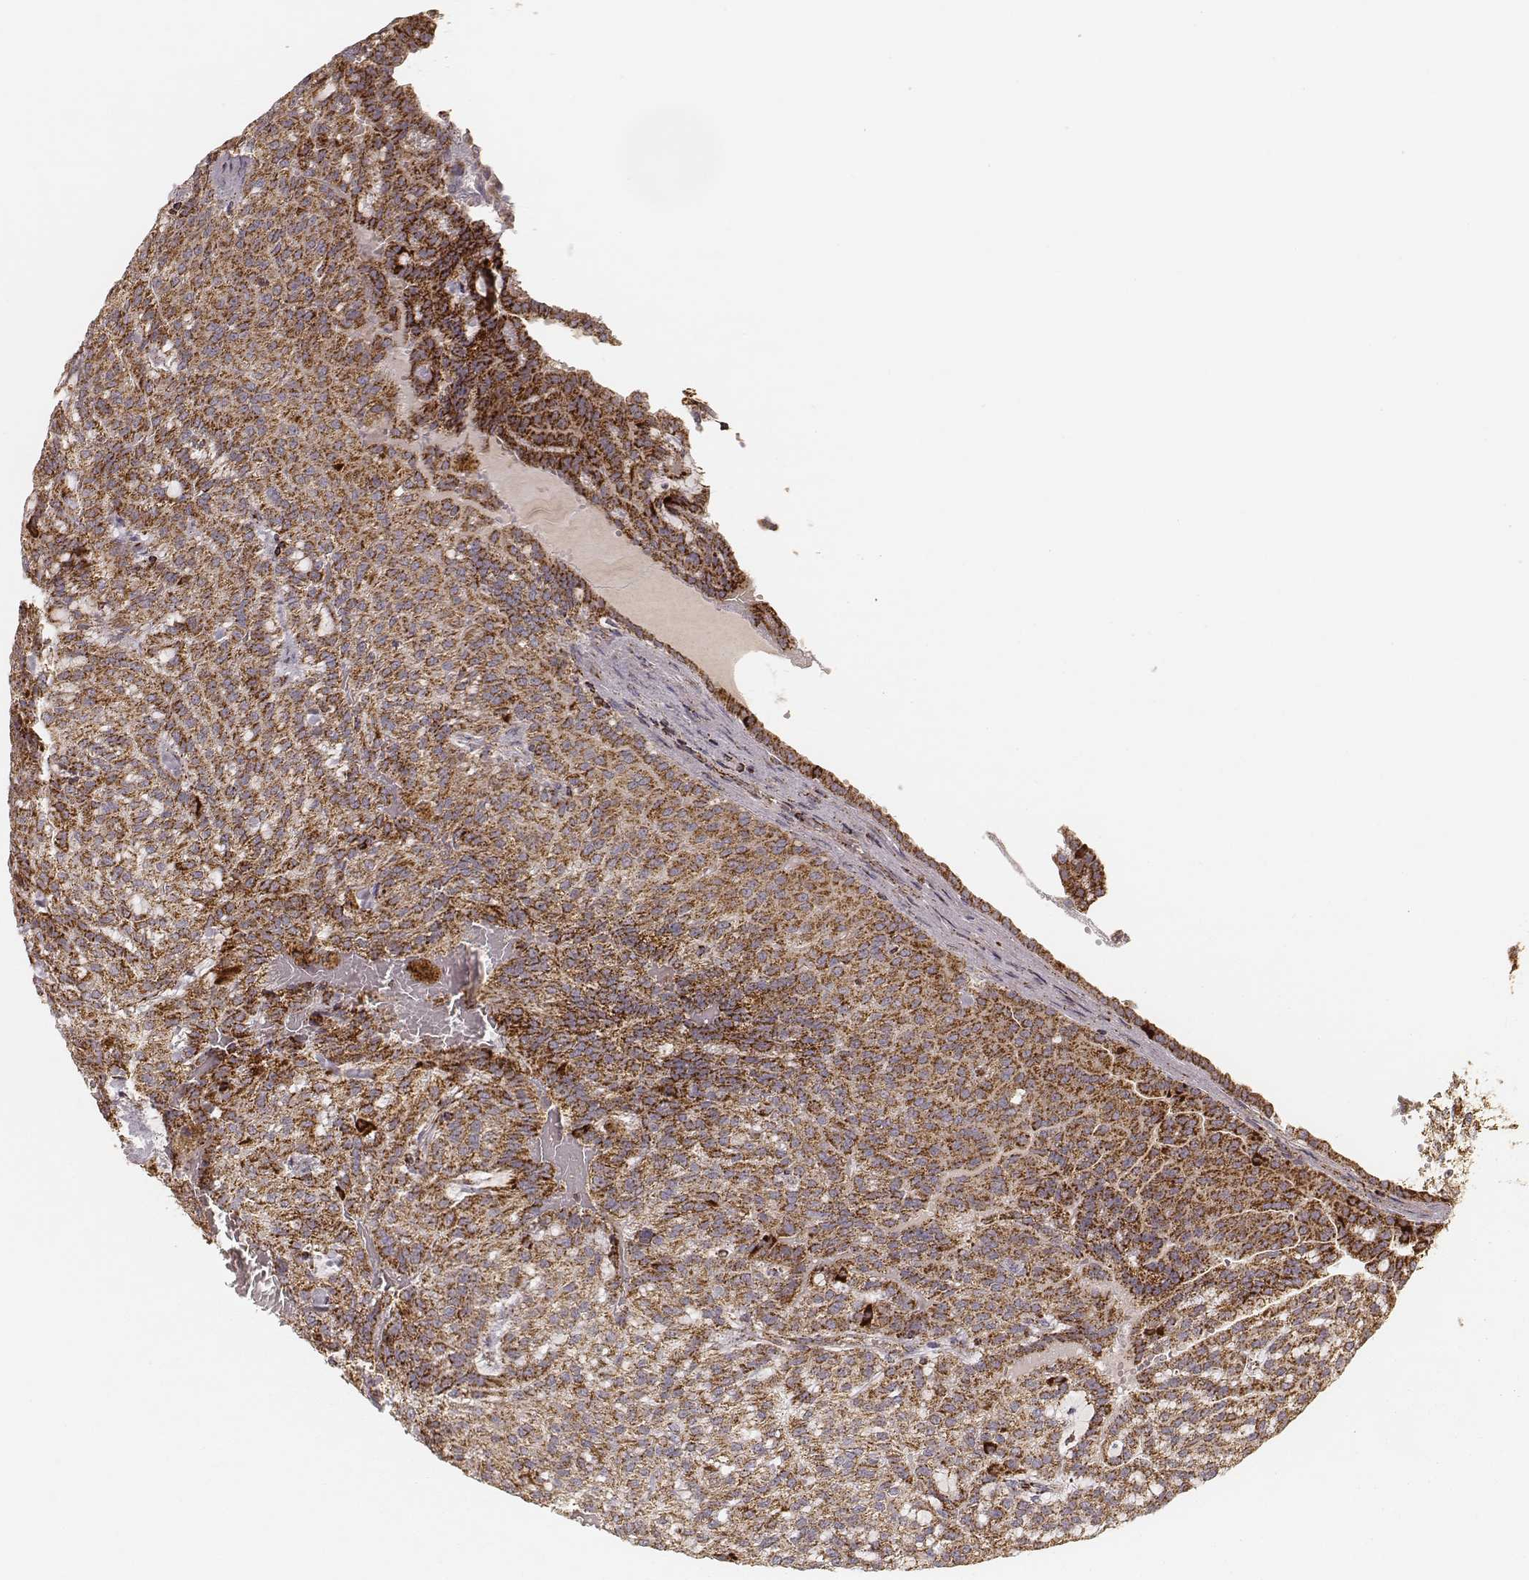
{"staining": {"intensity": "strong", "quantity": ">75%", "location": "cytoplasmic/membranous"}, "tissue": "renal cancer", "cell_type": "Tumor cells", "image_type": "cancer", "snomed": [{"axis": "morphology", "description": "Adenocarcinoma, NOS"}, {"axis": "topography", "description": "Kidney"}], "caption": "Protein expression analysis of human renal adenocarcinoma reveals strong cytoplasmic/membranous expression in approximately >75% of tumor cells.", "gene": "CS", "patient": {"sex": "male", "age": 63}}